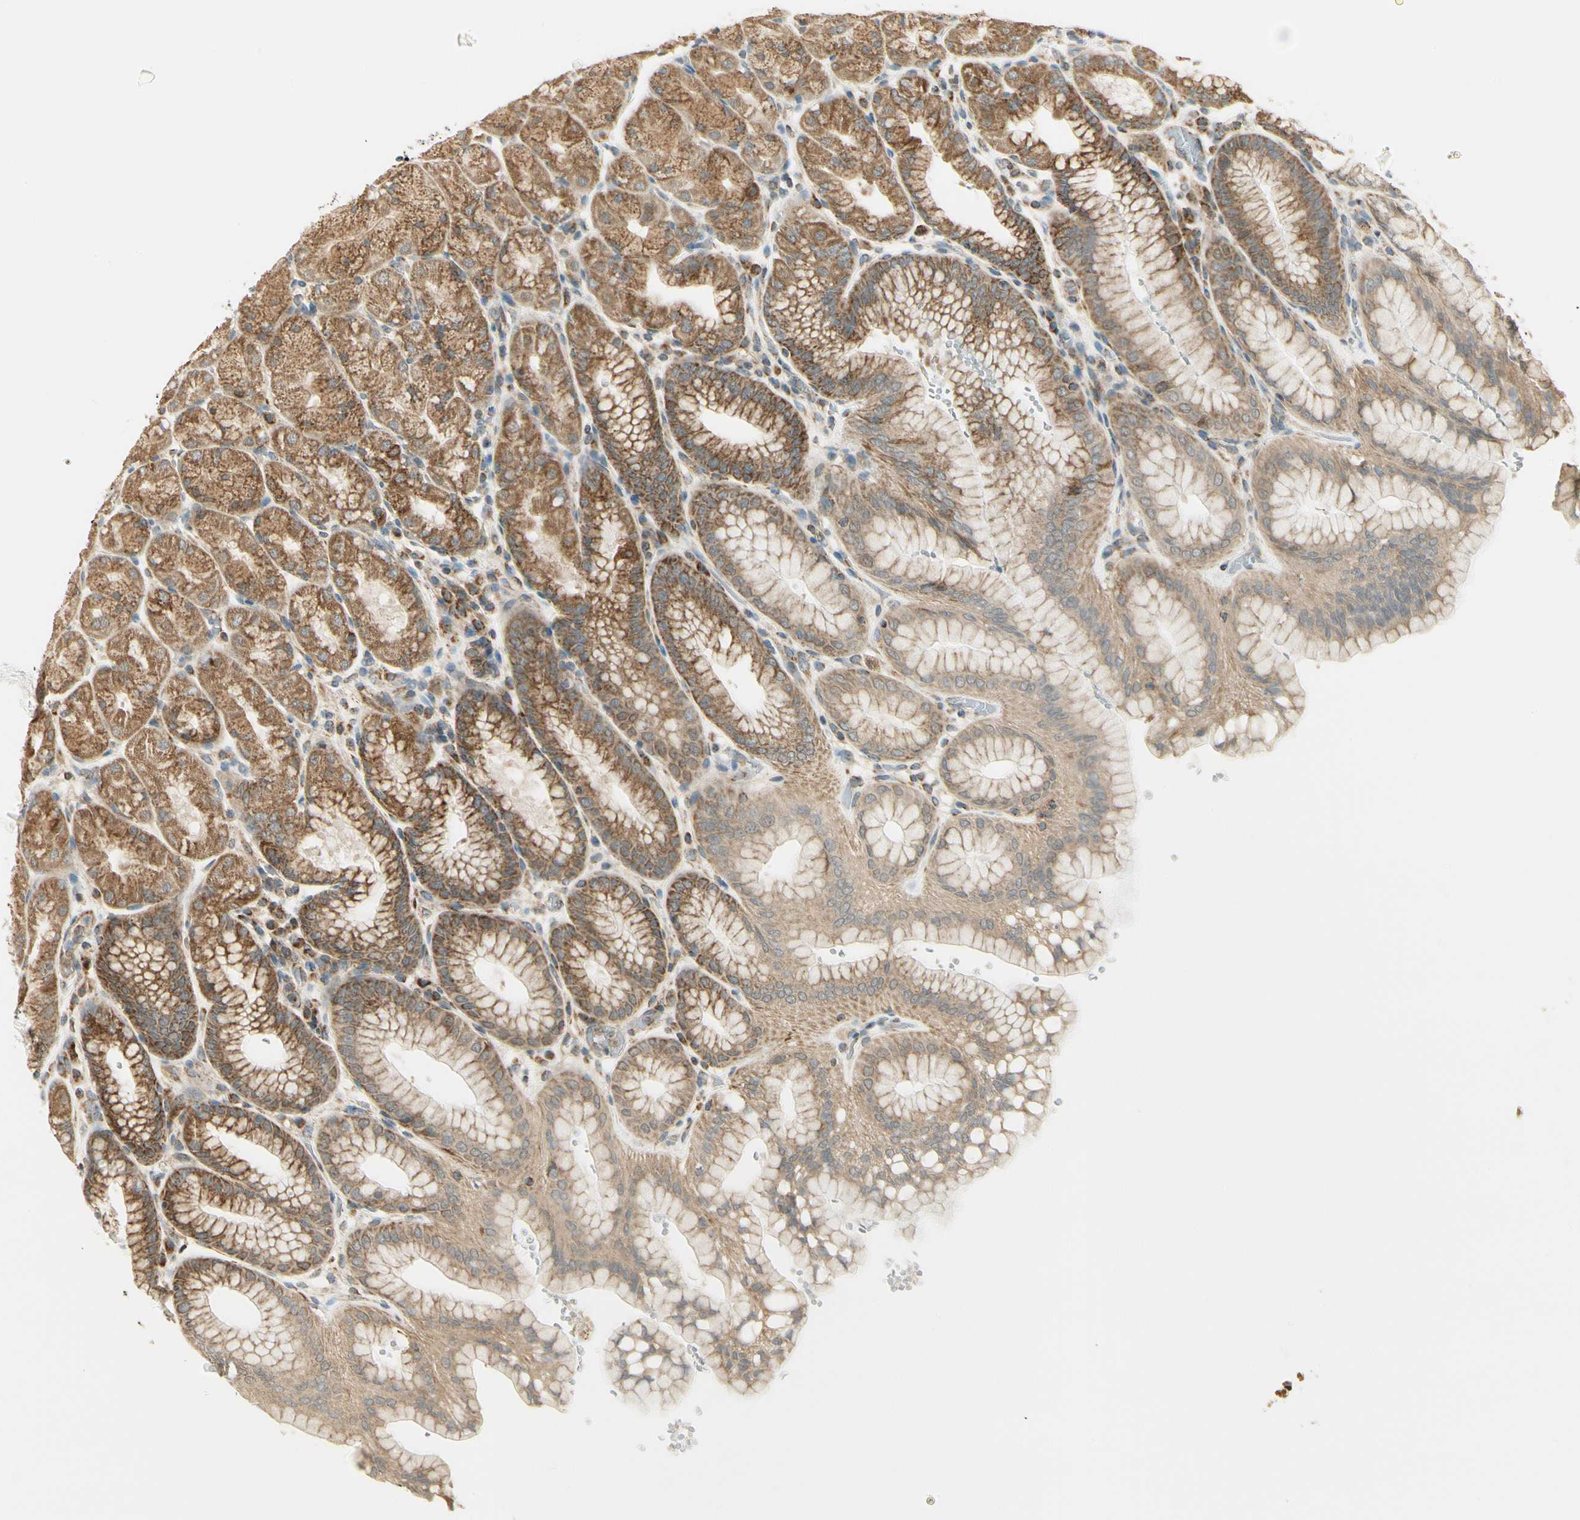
{"staining": {"intensity": "moderate", "quantity": ">75%", "location": "cytoplasmic/membranous"}, "tissue": "stomach", "cell_type": "Glandular cells", "image_type": "normal", "snomed": [{"axis": "morphology", "description": "Normal tissue, NOS"}, {"axis": "topography", "description": "Stomach, upper"}, {"axis": "topography", "description": "Stomach"}], "caption": "Immunohistochemical staining of normal stomach exhibits medium levels of moderate cytoplasmic/membranous expression in approximately >75% of glandular cells.", "gene": "EPHB3", "patient": {"sex": "male", "age": 76}}